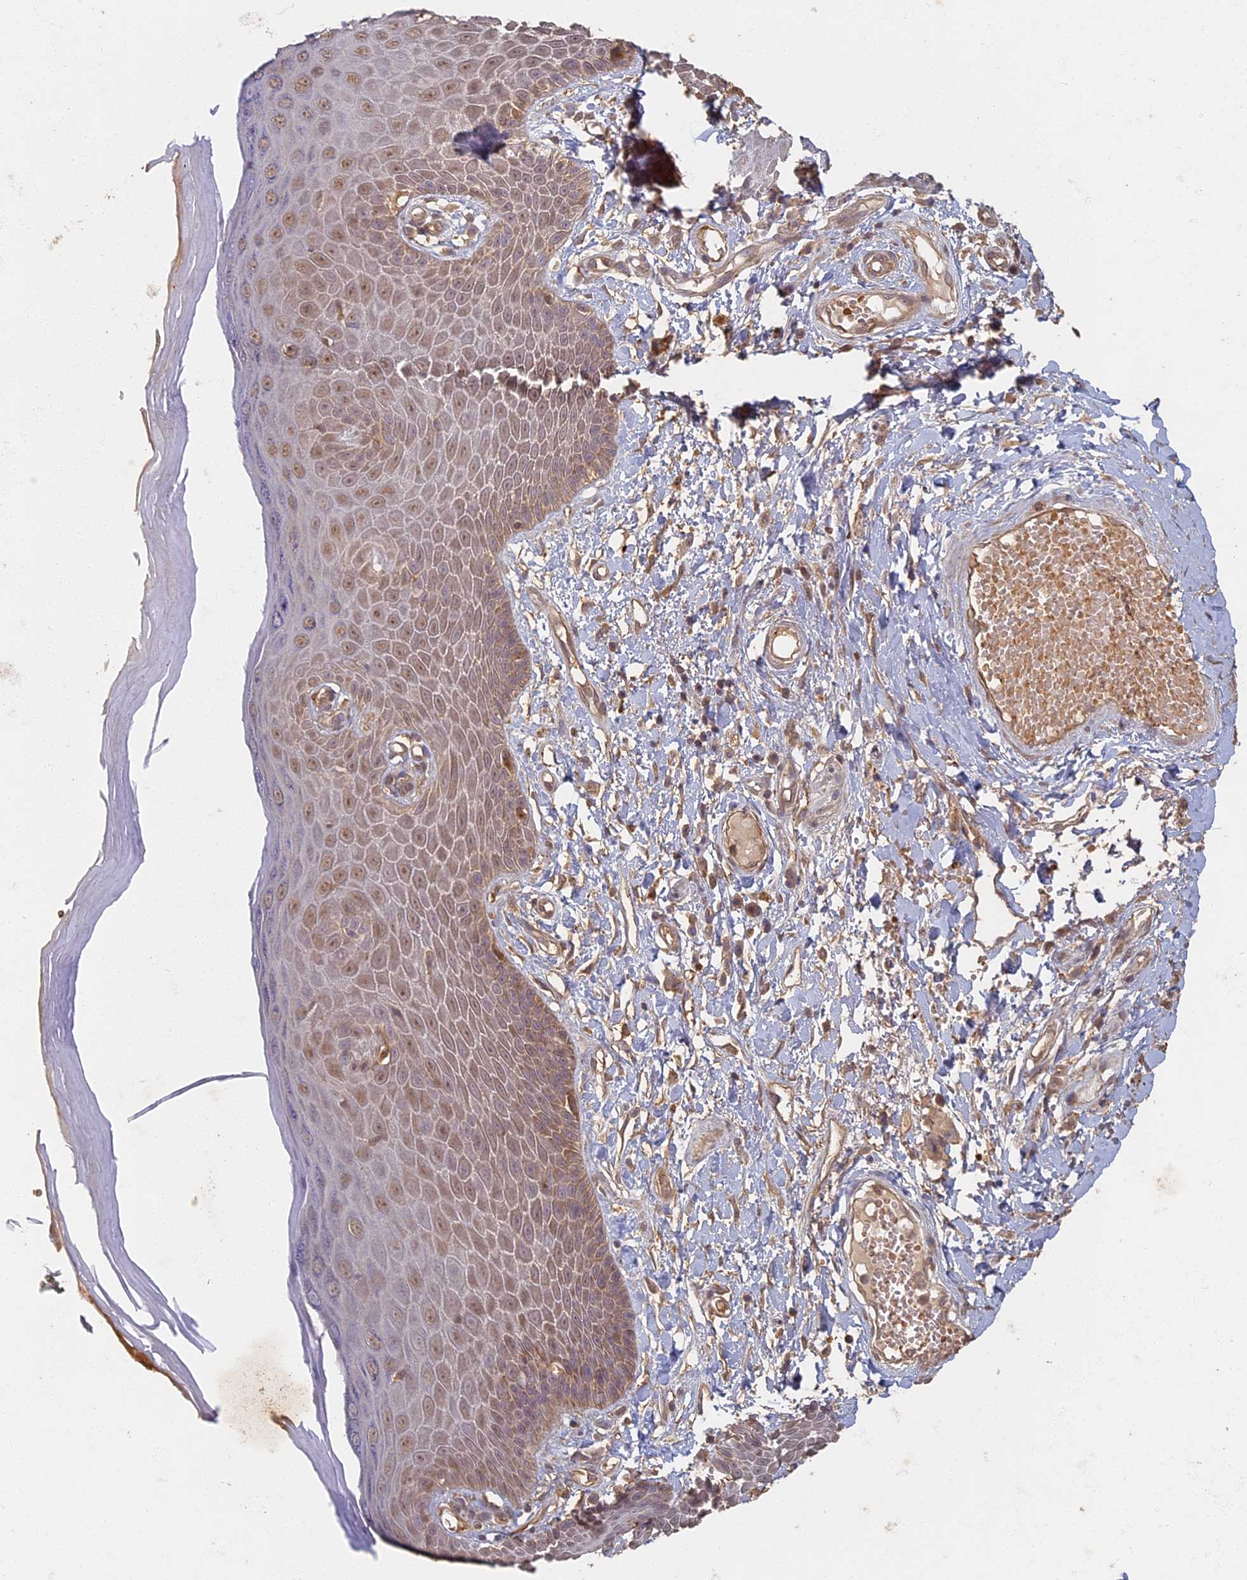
{"staining": {"intensity": "weak", "quantity": ">75%", "location": "cytoplasmic/membranous,nuclear"}, "tissue": "skin", "cell_type": "Epidermal cells", "image_type": "normal", "snomed": [{"axis": "morphology", "description": "Normal tissue, NOS"}, {"axis": "topography", "description": "Anal"}], "caption": "Immunohistochemistry of unremarkable human skin exhibits low levels of weak cytoplasmic/membranous,nuclear expression in about >75% of epidermal cells.", "gene": "STX16", "patient": {"sex": "male", "age": 78}}